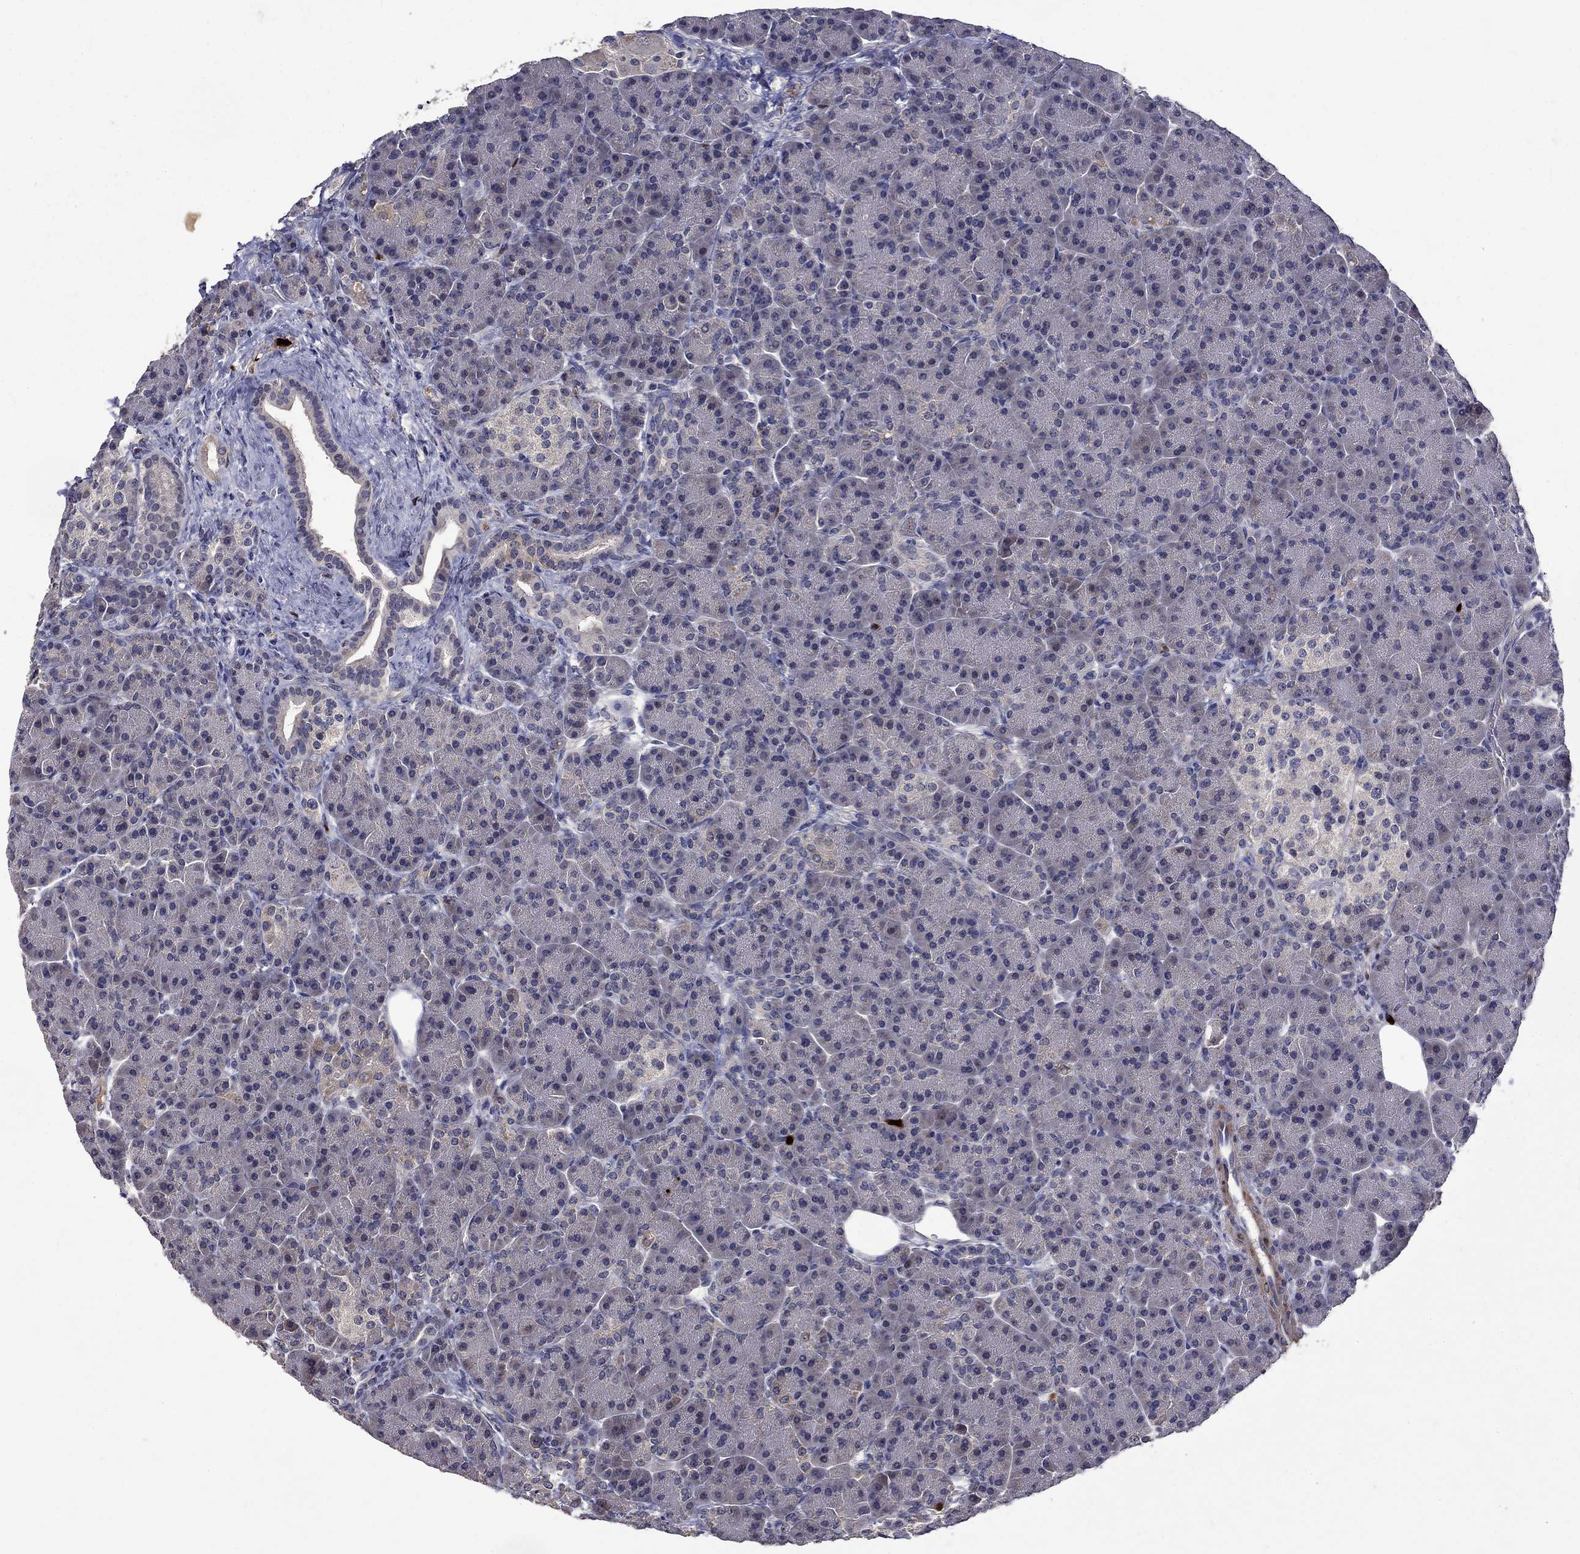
{"staining": {"intensity": "negative", "quantity": "none", "location": "none"}, "tissue": "pancreas", "cell_type": "Exocrine glandular cells", "image_type": "normal", "snomed": [{"axis": "morphology", "description": "Normal tissue, NOS"}, {"axis": "topography", "description": "Pancreas"}], "caption": "High power microscopy photomicrograph of an immunohistochemistry image of normal pancreas, revealing no significant staining in exocrine glandular cells. (Immunohistochemistry, brightfield microscopy, high magnification).", "gene": "SATB1", "patient": {"sex": "female", "age": 63}}